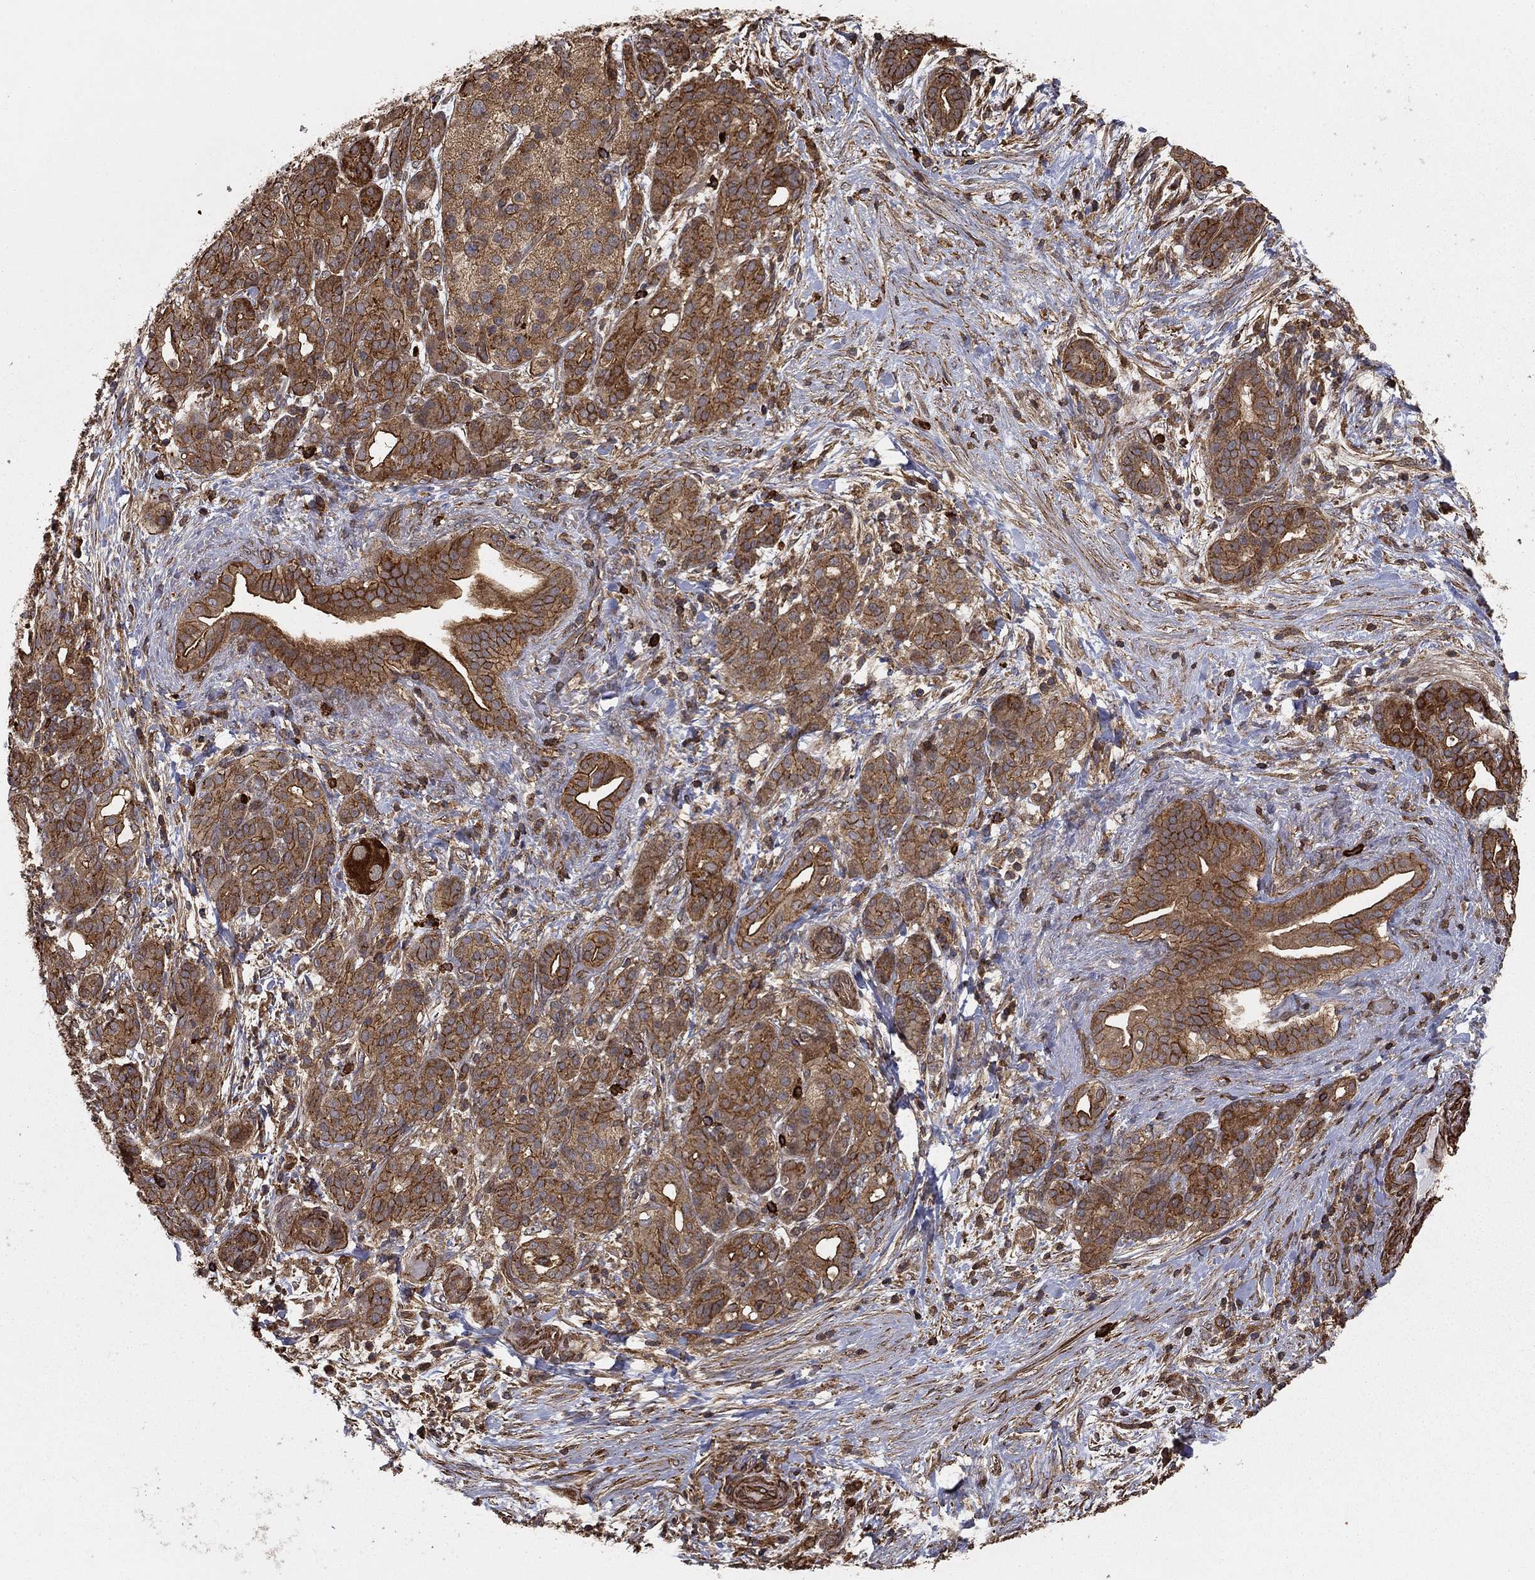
{"staining": {"intensity": "moderate", "quantity": ">75%", "location": "cytoplasmic/membranous"}, "tissue": "pancreatic cancer", "cell_type": "Tumor cells", "image_type": "cancer", "snomed": [{"axis": "morphology", "description": "Adenocarcinoma, NOS"}, {"axis": "topography", "description": "Pancreas"}], "caption": "Protein expression analysis of adenocarcinoma (pancreatic) exhibits moderate cytoplasmic/membranous expression in about >75% of tumor cells. (DAB IHC with brightfield microscopy, high magnification).", "gene": "HABP4", "patient": {"sex": "male", "age": 44}}